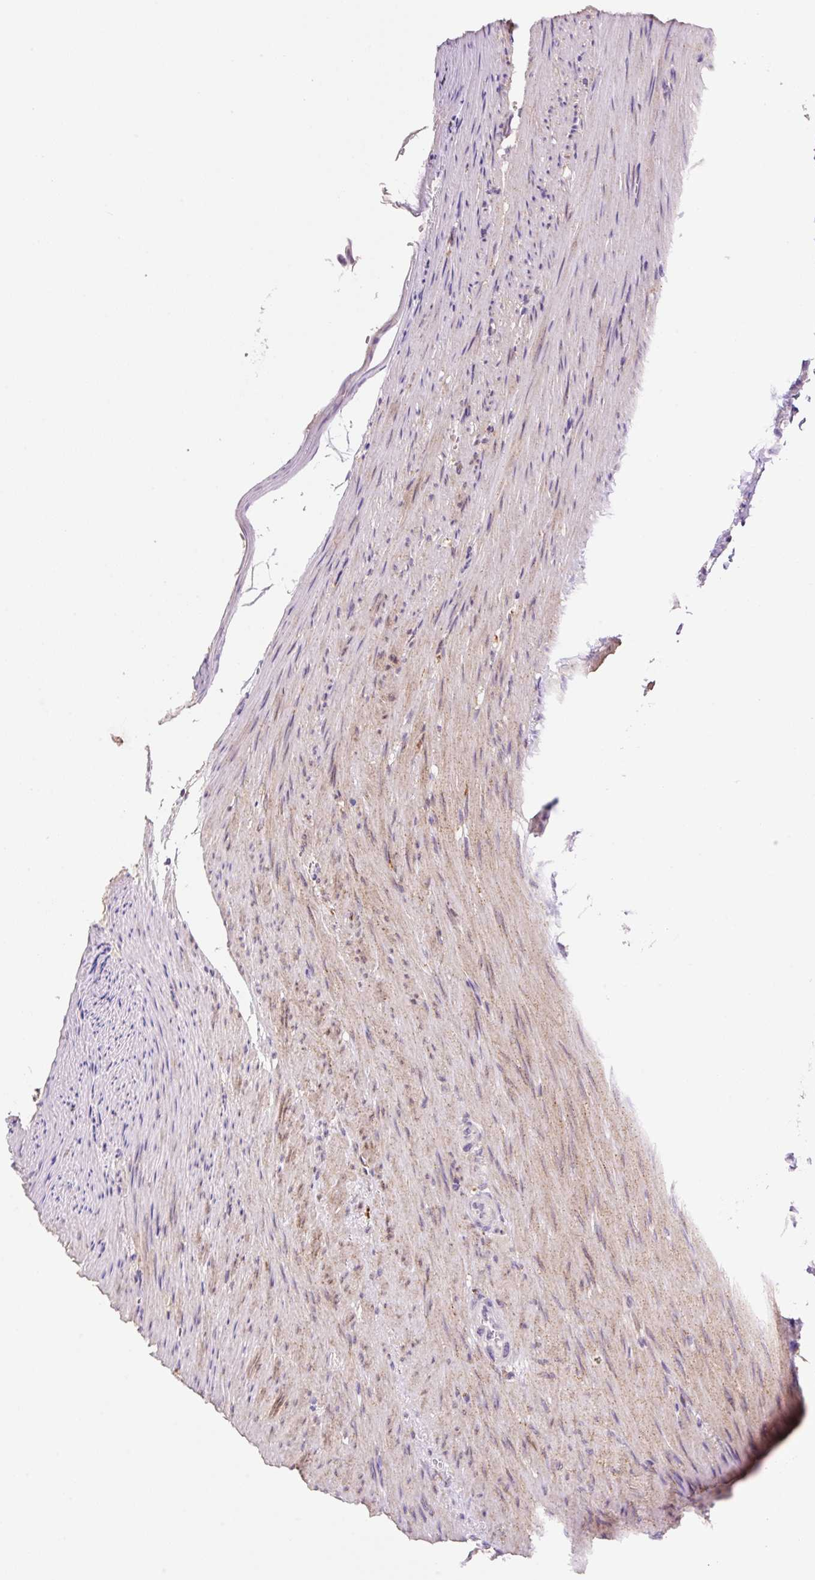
{"staining": {"intensity": "weak", "quantity": "25%-75%", "location": "cytoplasmic/membranous"}, "tissue": "colorectal cancer", "cell_type": "Tumor cells", "image_type": "cancer", "snomed": [{"axis": "morphology", "description": "Adenocarcinoma, NOS"}, {"axis": "topography", "description": "Colon"}], "caption": "Immunohistochemical staining of colorectal cancer (adenocarcinoma) displays weak cytoplasmic/membranous protein expression in approximately 25%-75% of tumor cells. Nuclei are stained in blue.", "gene": "CEBPZOS", "patient": {"sex": "male", "age": 62}}